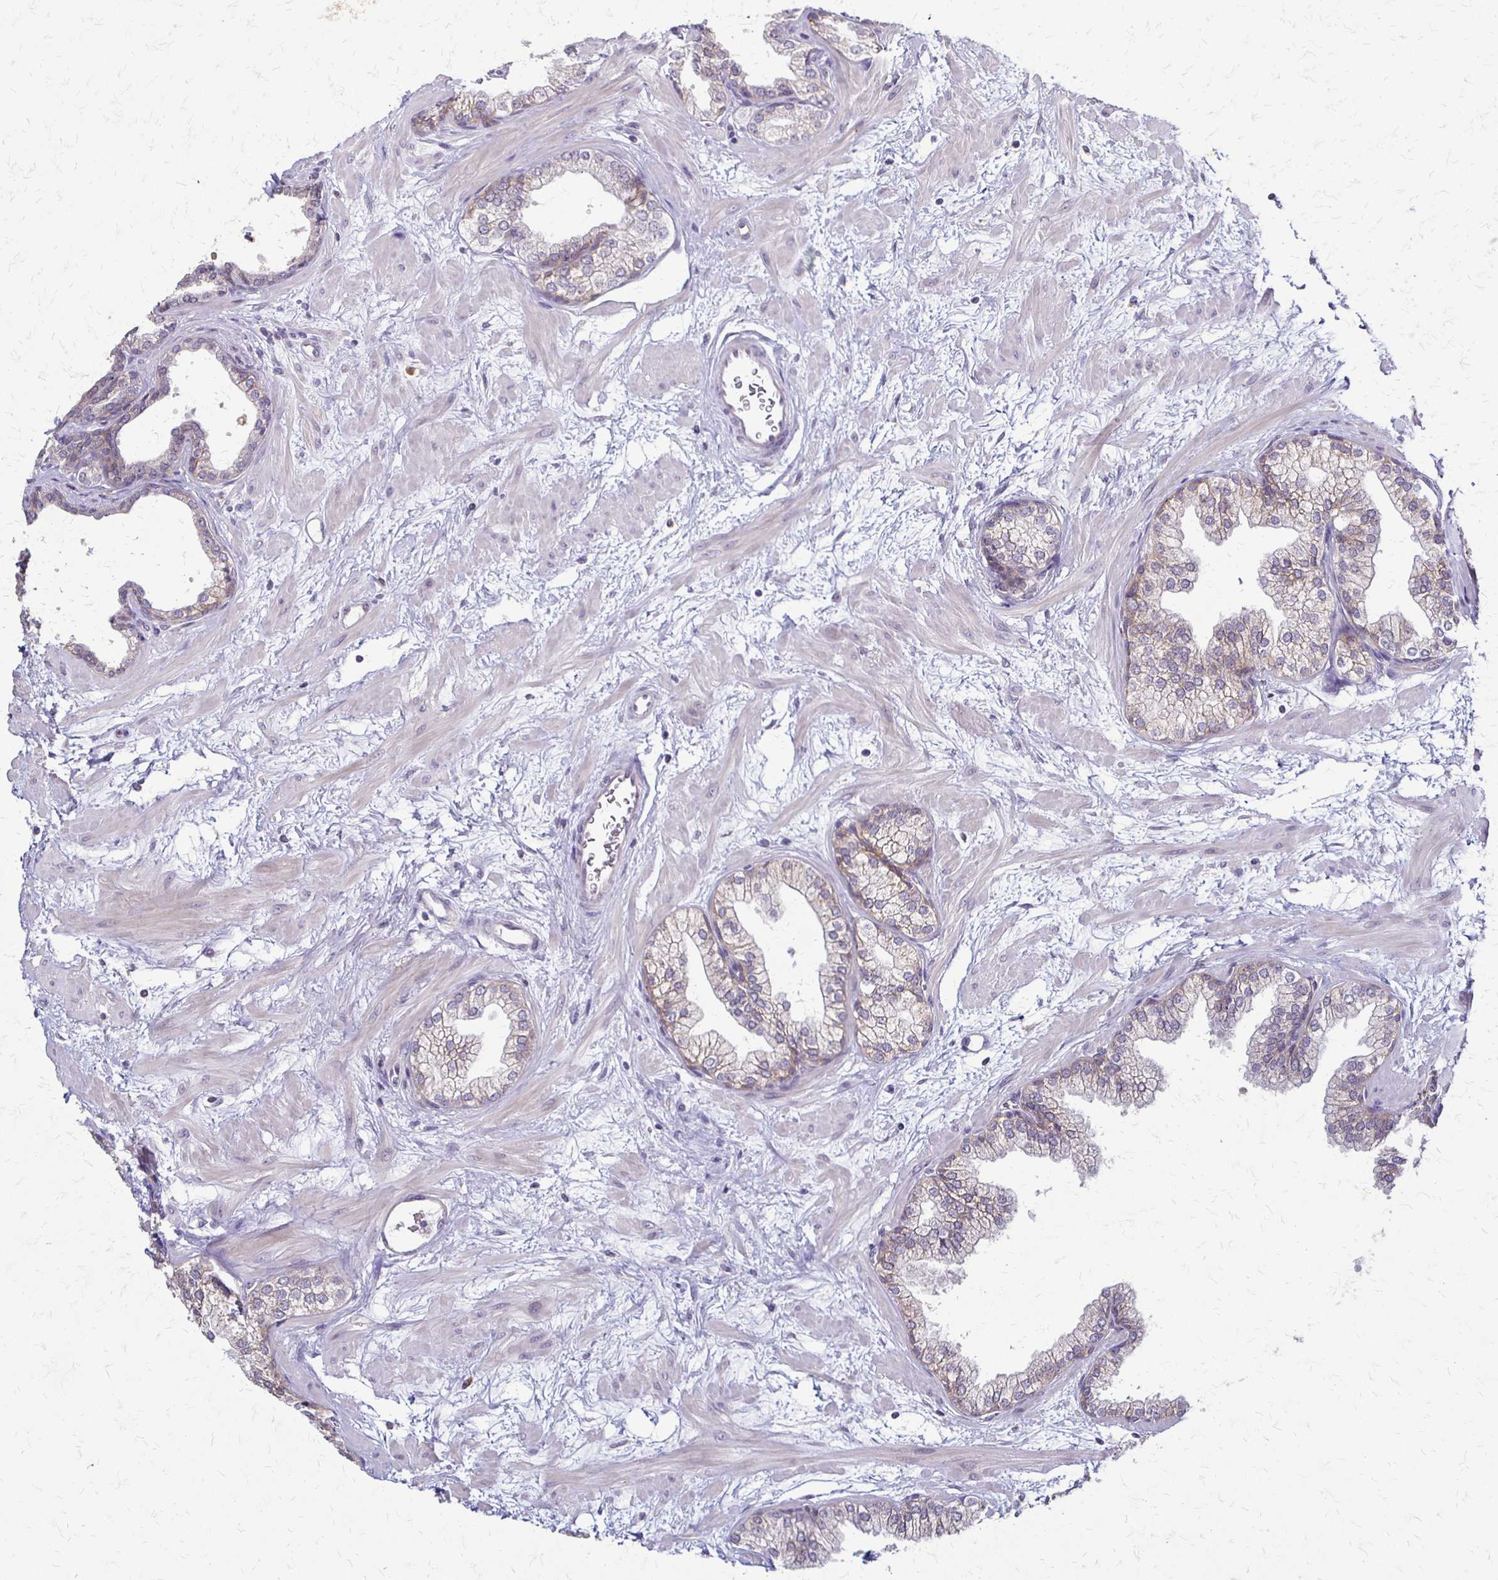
{"staining": {"intensity": "weak", "quantity": "<25%", "location": "cytoplasmic/membranous"}, "tissue": "prostate", "cell_type": "Glandular cells", "image_type": "normal", "snomed": [{"axis": "morphology", "description": "Normal tissue, NOS"}, {"axis": "topography", "description": "Prostate"}], "caption": "IHC image of normal prostate: human prostate stained with DAB reveals no significant protein staining in glandular cells.", "gene": "SLC9A9", "patient": {"sex": "male", "age": 37}}